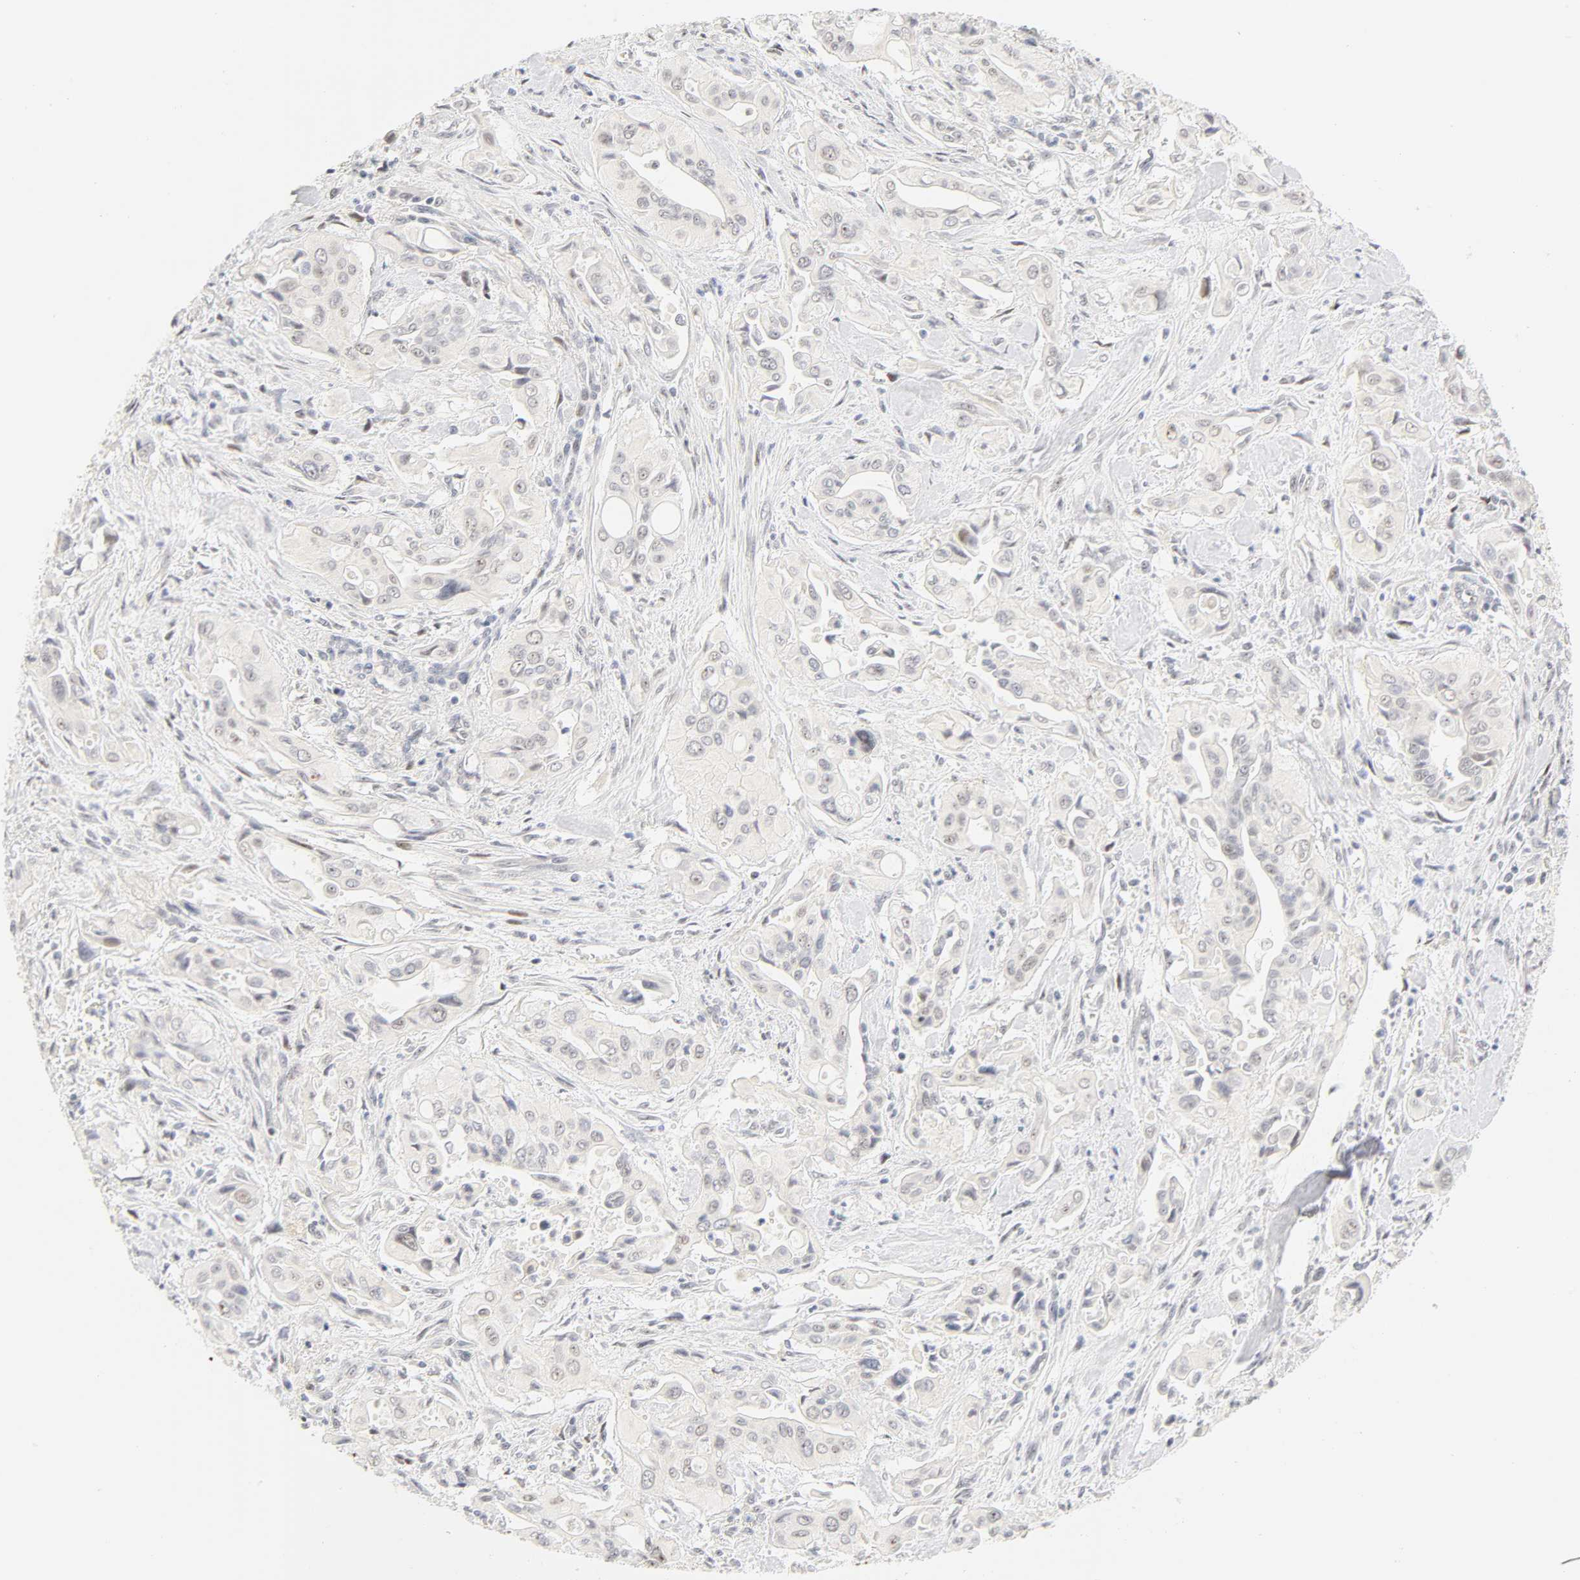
{"staining": {"intensity": "weak", "quantity": "<25%", "location": "nuclear"}, "tissue": "pancreatic cancer", "cell_type": "Tumor cells", "image_type": "cancer", "snomed": [{"axis": "morphology", "description": "Adenocarcinoma, NOS"}, {"axis": "topography", "description": "Pancreas"}], "caption": "Immunohistochemistry (IHC) of human pancreatic cancer (adenocarcinoma) displays no staining in tumor cells.", "gene": "MNAT1", "patient": {"sex": "male", "age": 77}}